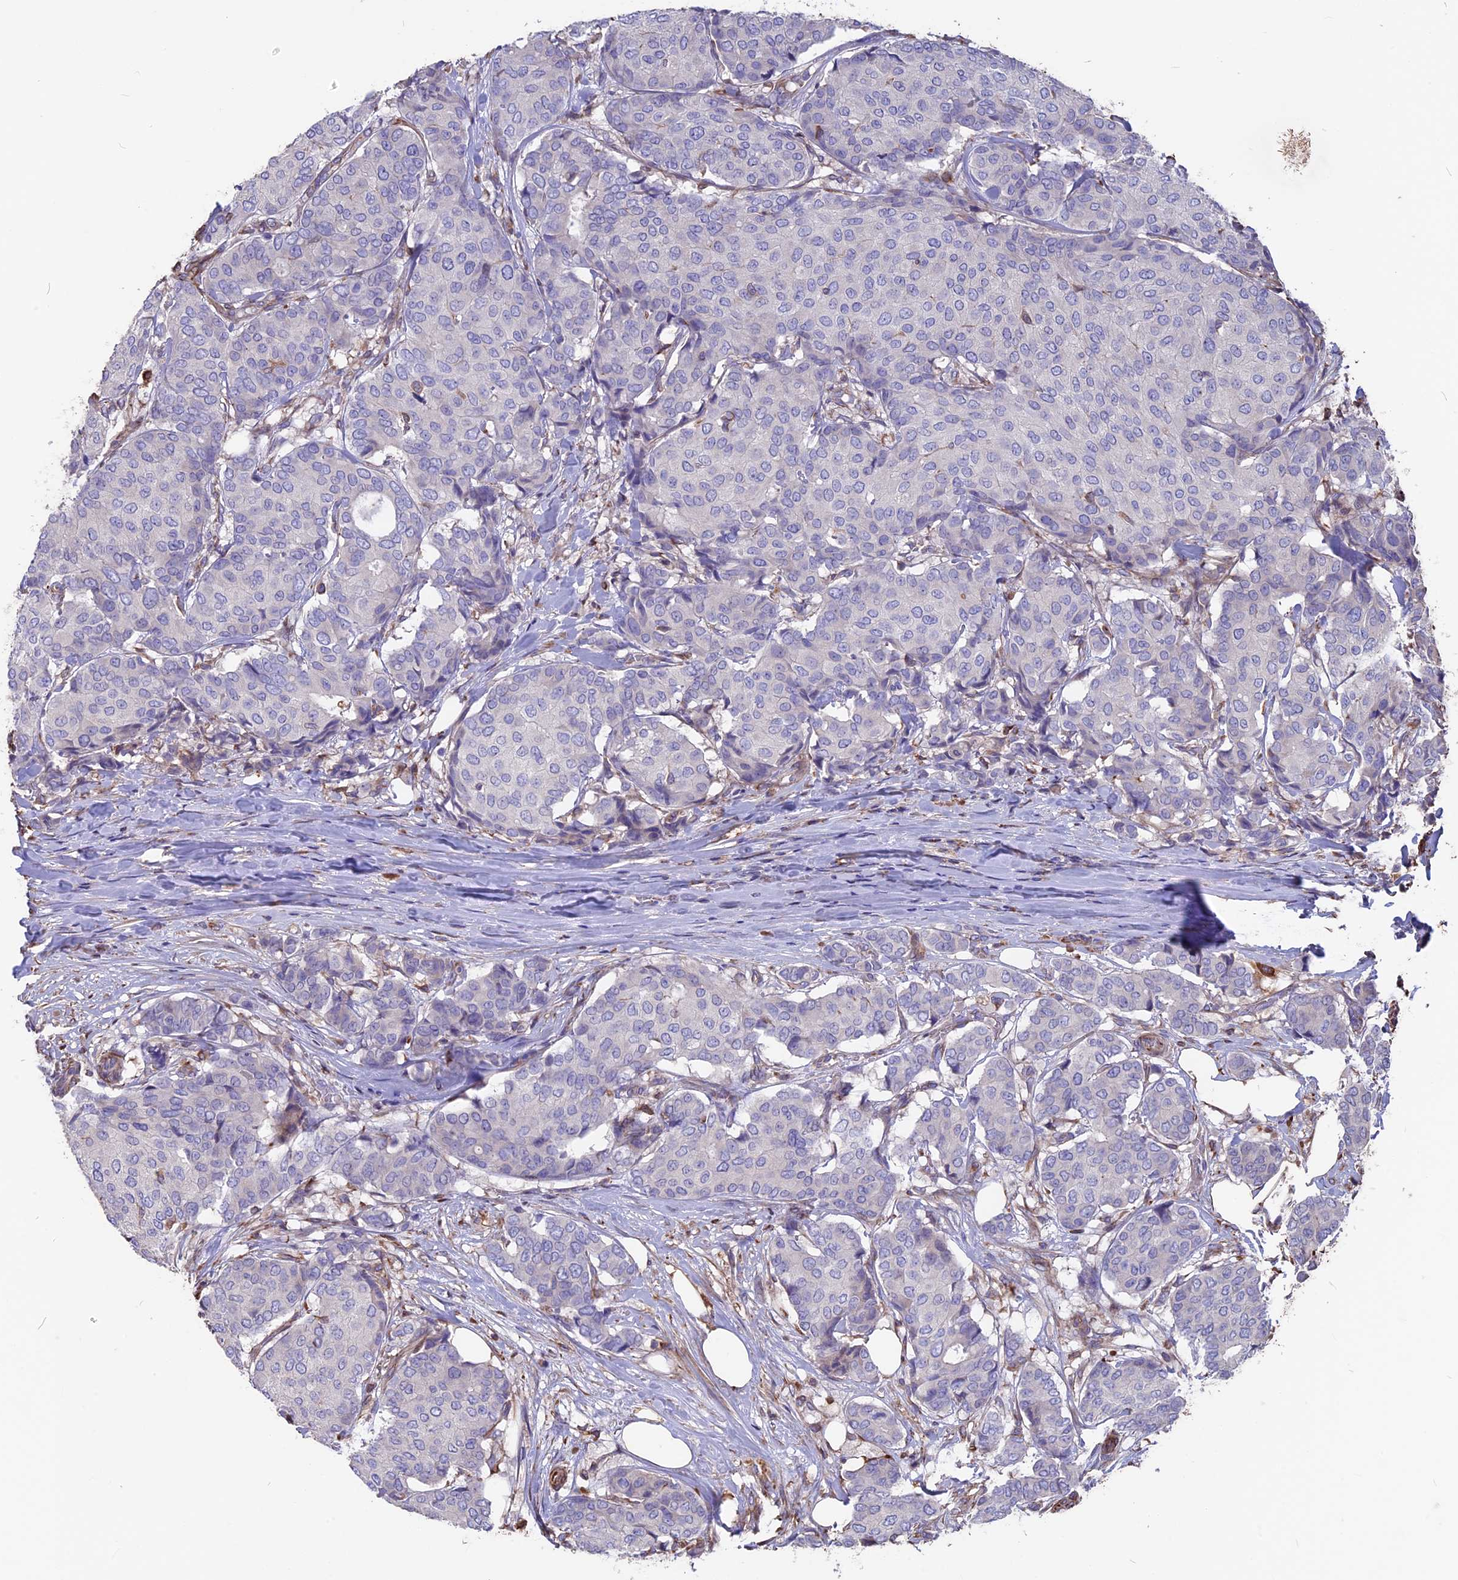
{"staining": {"intensity": "negative", "quantity": "none", "location": "none"}, "tissue": "breast cancer", "cell_type": "Tumor cells", "image_type": "cancer", "snomed": [{"axis": "morphology", "description": "Duct carcinoma"}, {"axis": "topography", "description": "Breast"}], "caption": "High magnification brightfield microscopy of breast cancer stained with DAB (brown) and counterstained with hematoxylin (blue): tumor cells show no significant positivity.", "gene": "SEH1L", "patient": {"sex": "female", "age": 75}}